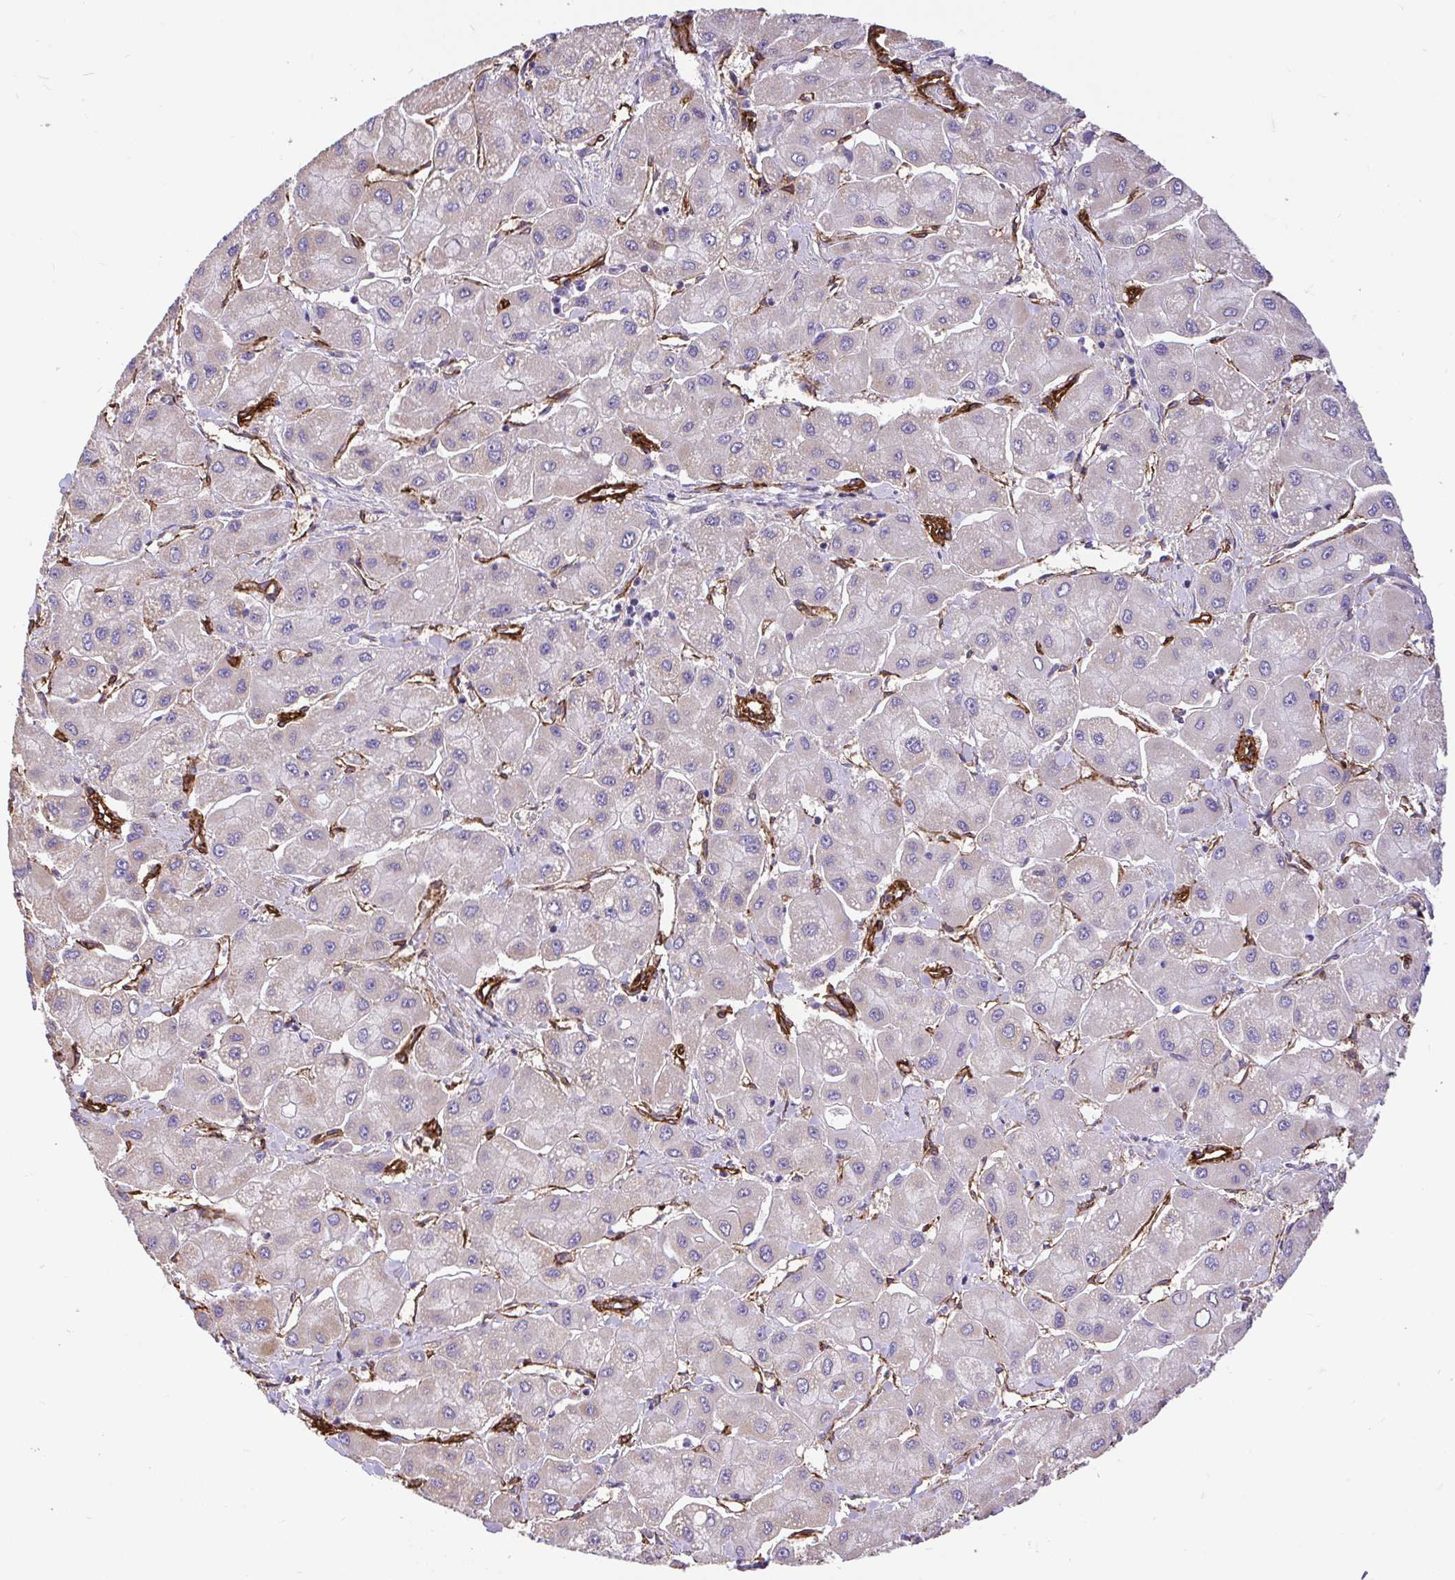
{"staining": {"intensity": "negative", "quantity": "none", "location": "none"}, "tissue": "liver cancer", "cell_type": "Tumor cells", "image_type": "cancer", "snomed": [{"axis": "morphology", "description": "Carcinoma, Hepatocellular, NOS"}, {"axis": "topography", "description": "Liver"}], "caption": "Immunohistochemistry micrograph of human liver cancer stained for a protein (brown), which shows no positivity in tumor cells. (DAB (3,3'-diaminobenzidine) immunohistochemistry with hematoxylin counter stain).", "gene": "PTPRK", "patient": {"sex": "male", "age": 40}}